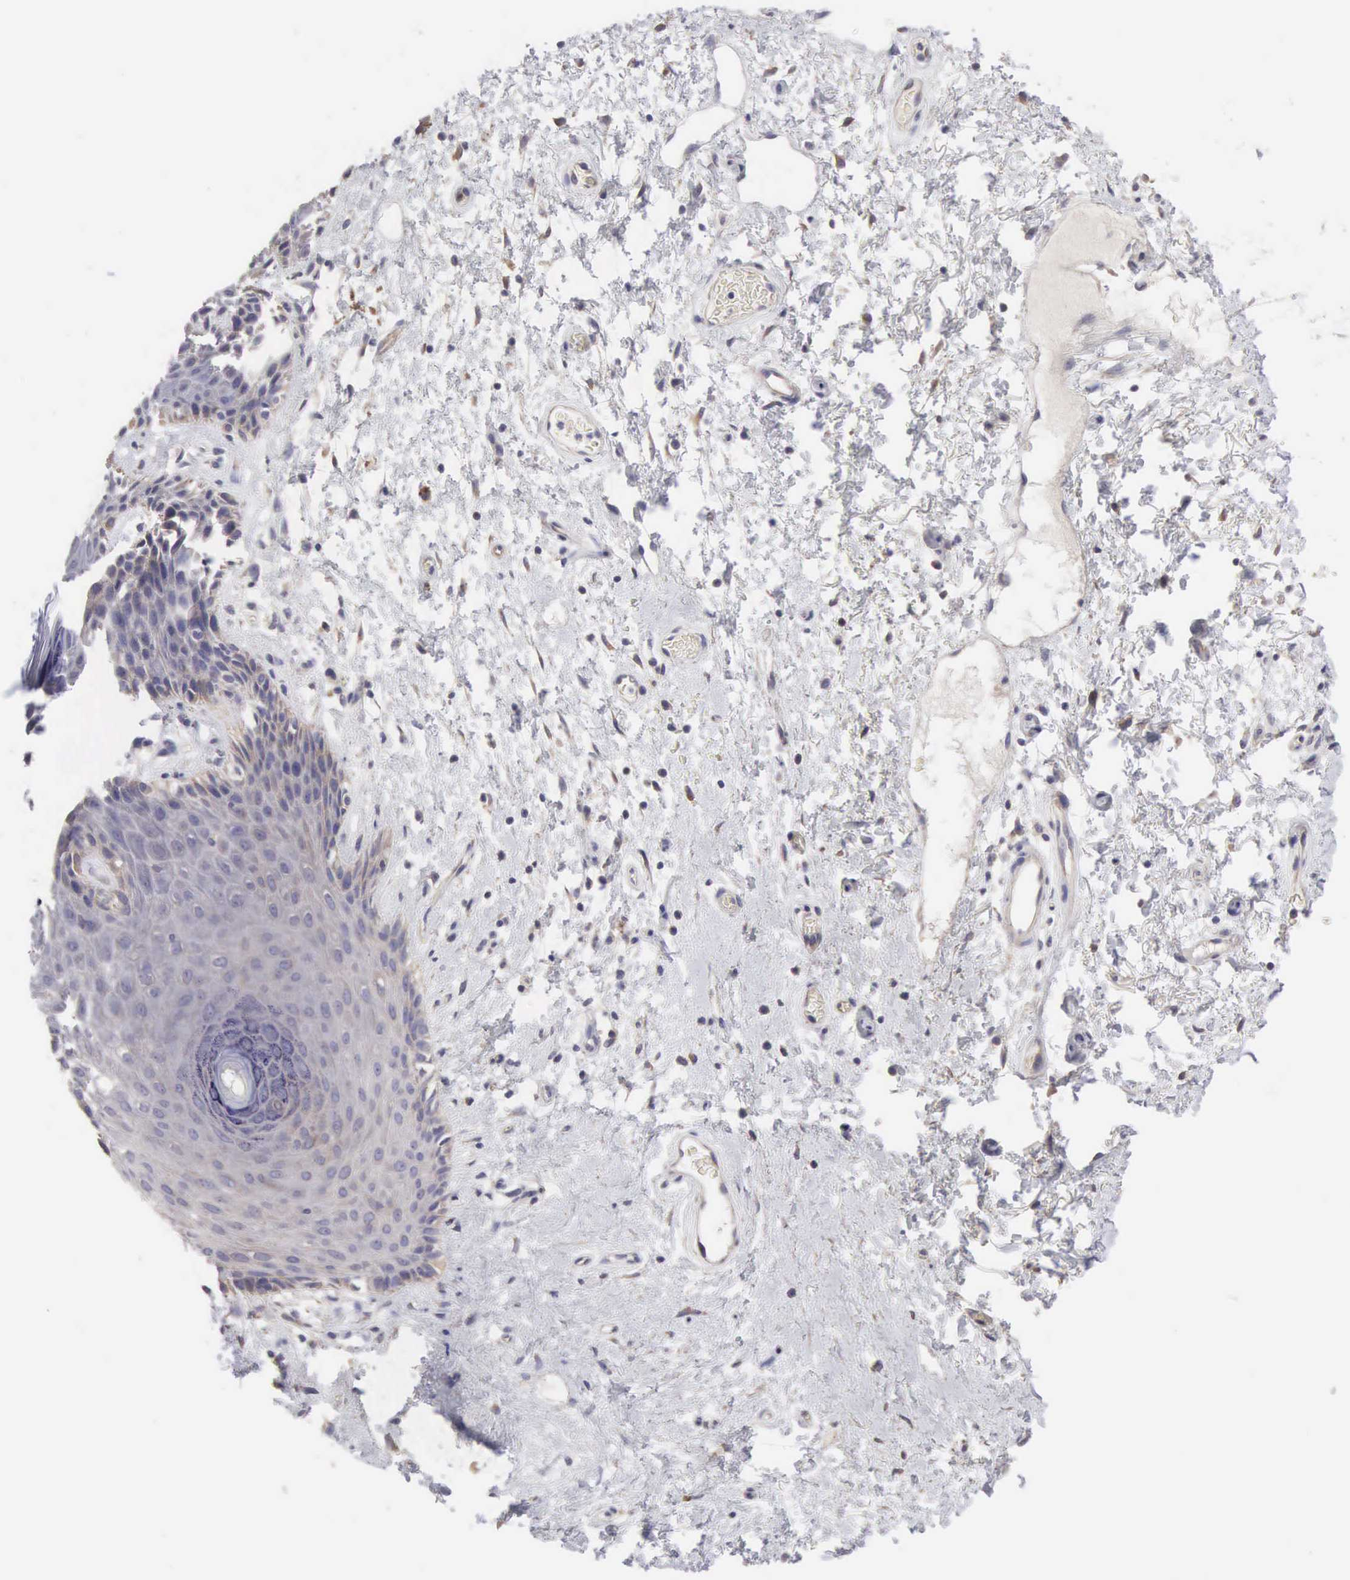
{"staining": {"intensity": "weak", "quantity": "<25%", "location": "cytoplasmic/membranous"}, "tissue": "skin", "cell_type": "Epidermal cells", "image_type": "normal", "snomed": [{"axis": "morphology", "description": "Normal tissue, NOS"}, {"axis": "topography", "description": "Anal"}, {"axis": "topography", "description": "Peripheral nerve tissue"}], "caption": "Immunohistochemical staining of benign human skin demonstrates no significant expression in epidermal cells. (DAB (3,3'-diaminobenzidine) IHC with hematoxylin counter stain).", "gene": "SLITRK4", "patient": {"sex": "female", "age": 46}}